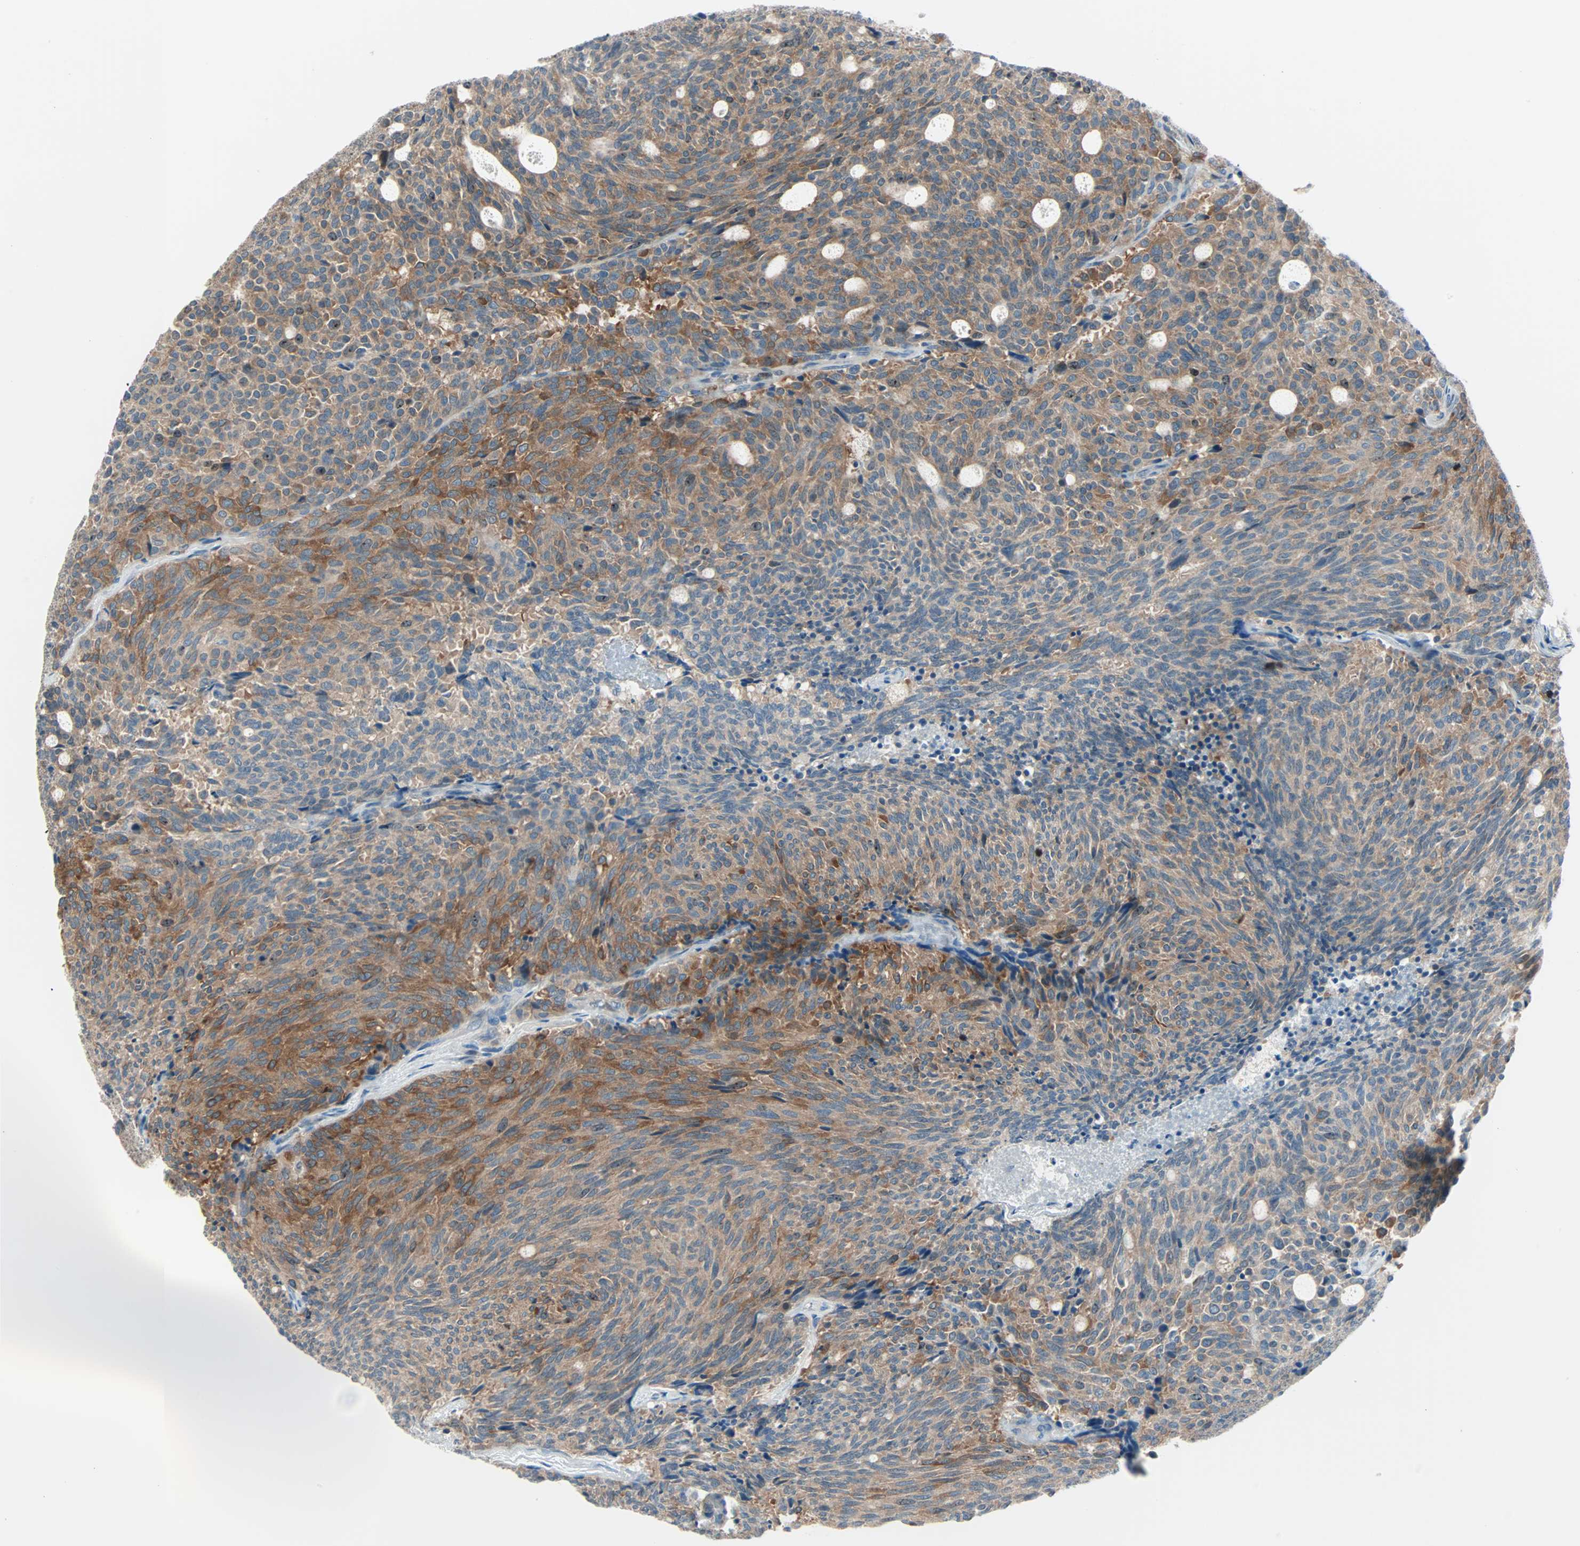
{"staining": {"intensity": "moderate", "quantity": ">75%", "location": "cytoplasmic/membranous"}, "tissue": "carcinoid", "cell_type": "Tumor cells", "image_type": "cancer", "snomed": [{"axis": "morphology", "description": "Carcinoid, malignant, NOS"}, {"axis": "topography", "description": "Pancreas"}], "caption": "An image of carcinoid stained for a protein reveals moderate cytoplasmic/membranous brown staining in tumor cells.", "gene": "SMIM8", "patient": {"sex": "female", "age": 54}}